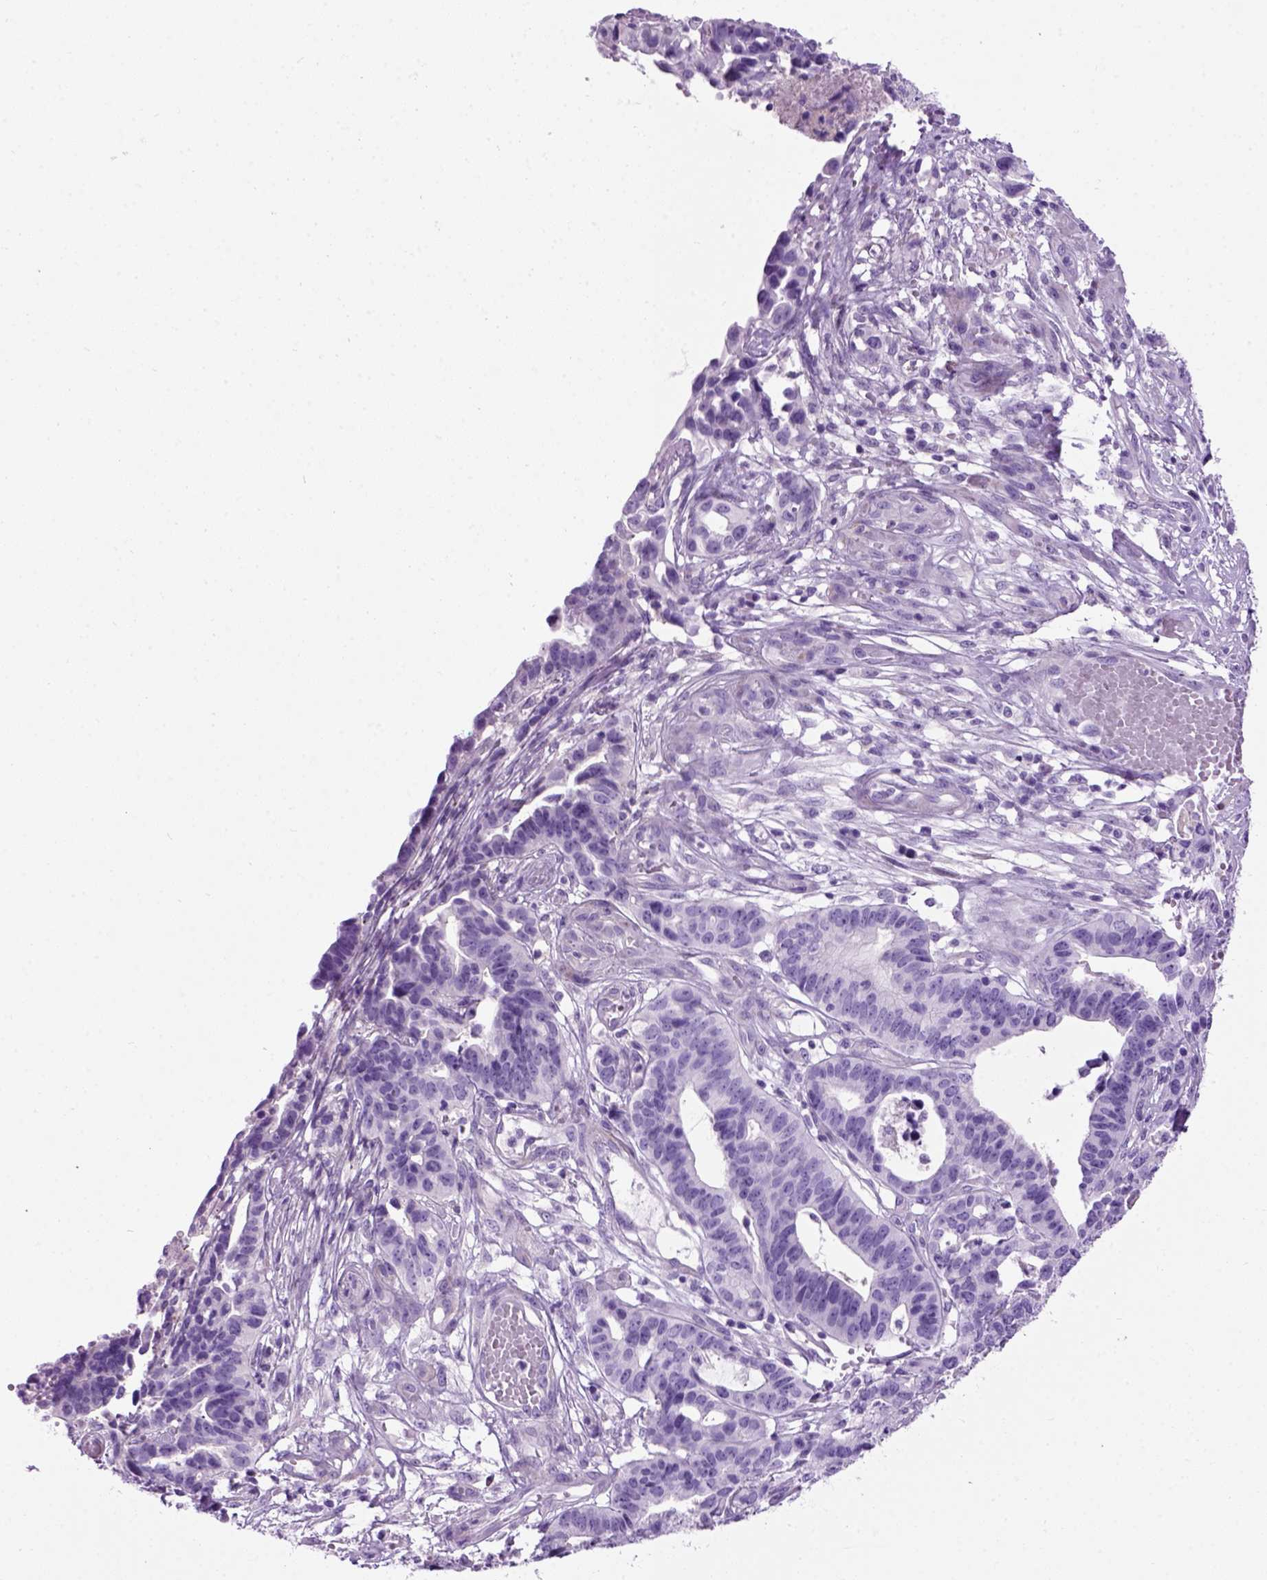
{"staining": {"intensity": "negative", "quantity": "none", "location": "none"}, "tissue": "stomach cancer", "cell_type": "Tumor cells", "image_type": "cancer", "snomed": [{"axis": "morphology", "description": "Adenocarcinoma, NOS"}, {"axis": "topography", "description": "Stomach, upper"}], "caption": "There is no significant staining in tumor cells of stomach cancer (adenocarcinoma).", "gene": "GABRB2", "patient": {"sex": "female", "age": 67}}